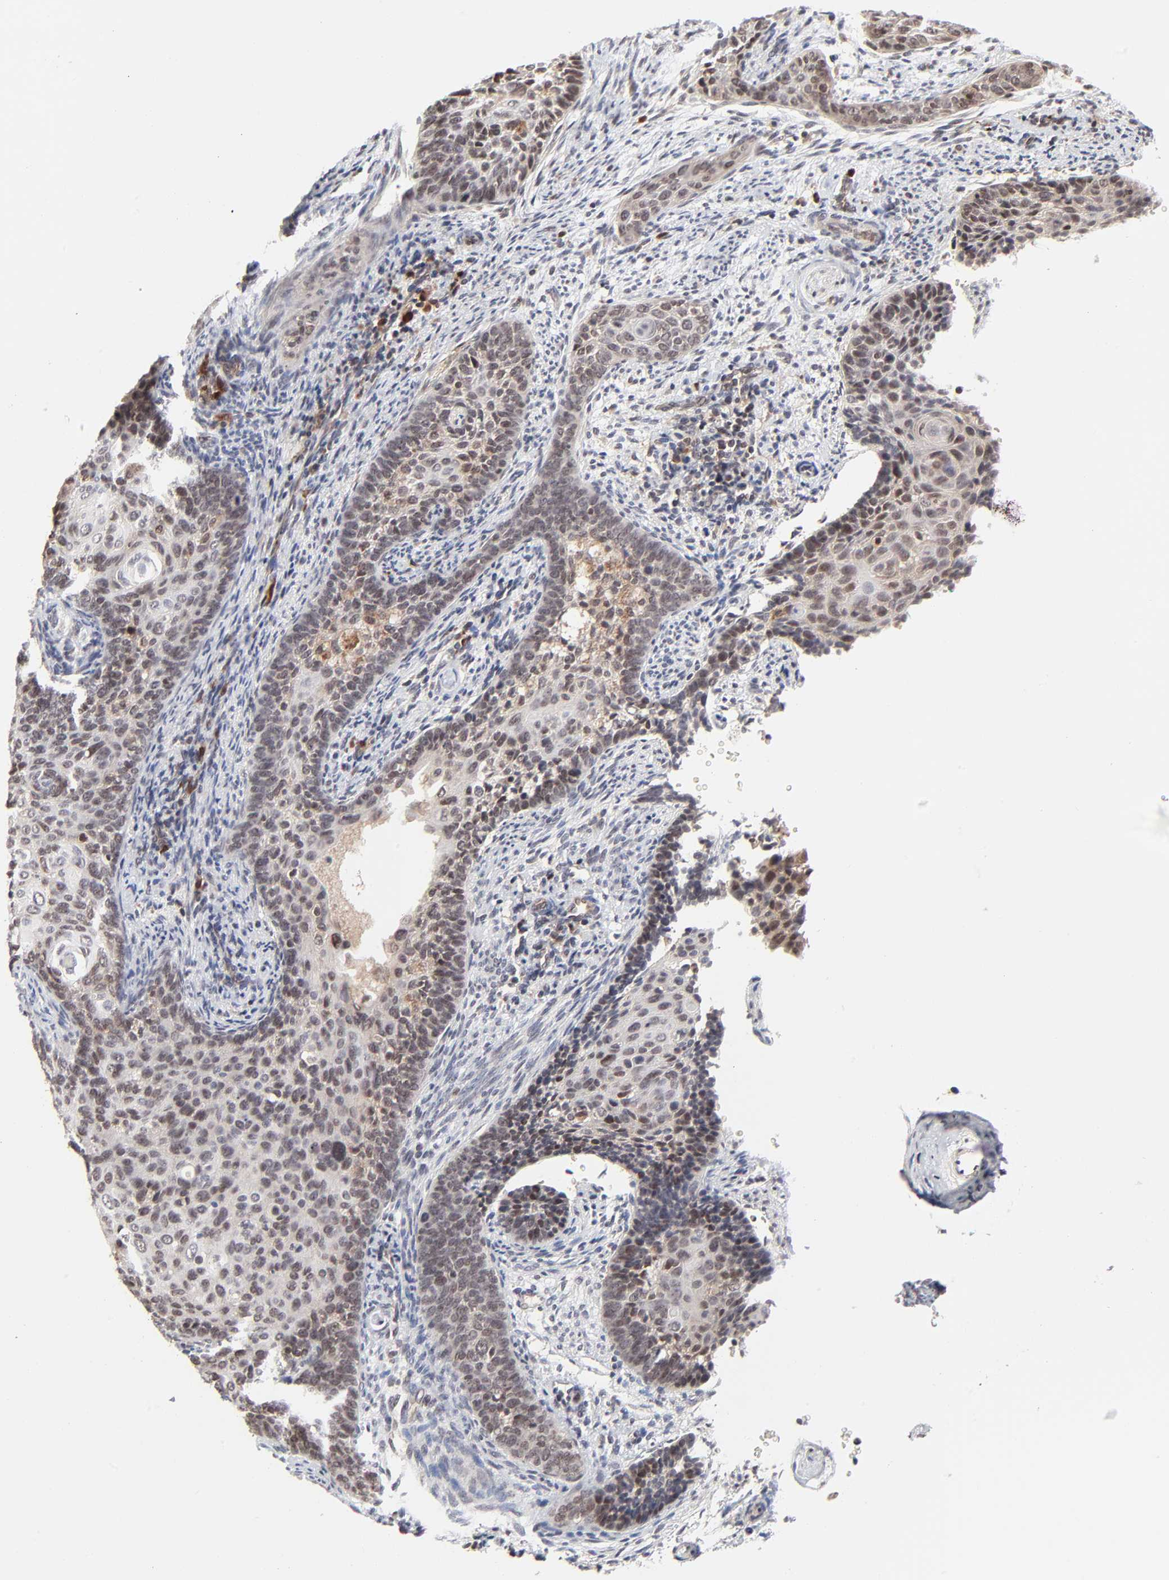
{"staining": {"intensity": "moderate", "quantity": ">75%", "location": "cytoplasmic/membranous,nuclear"}, "tissue": "cervical cancer", "cell_type": "Tumor cells", "image_type": "cancer", "snomed": [{"axis": "morphology", "description": "Squamous cell carcinoma, NOS"}, {"axis": "topography", "description": "Cervix"}], "caption": "Cervical cancer (squamous cell carcinoma) tissue shows moderate cytoplasmic/membranous and nuclear positivity in approximately >75% of tumor cells, visualized by immunohistochemistry. The staining was performed using DAB (3,3'-diaminobenzidine) to visualize the protein expression in brown, while the nuclei were stained in blue with hematoxylin (Magnification: 20x).", "gene": "CASP10", "patient": {"sex": "female", "age": 33}}